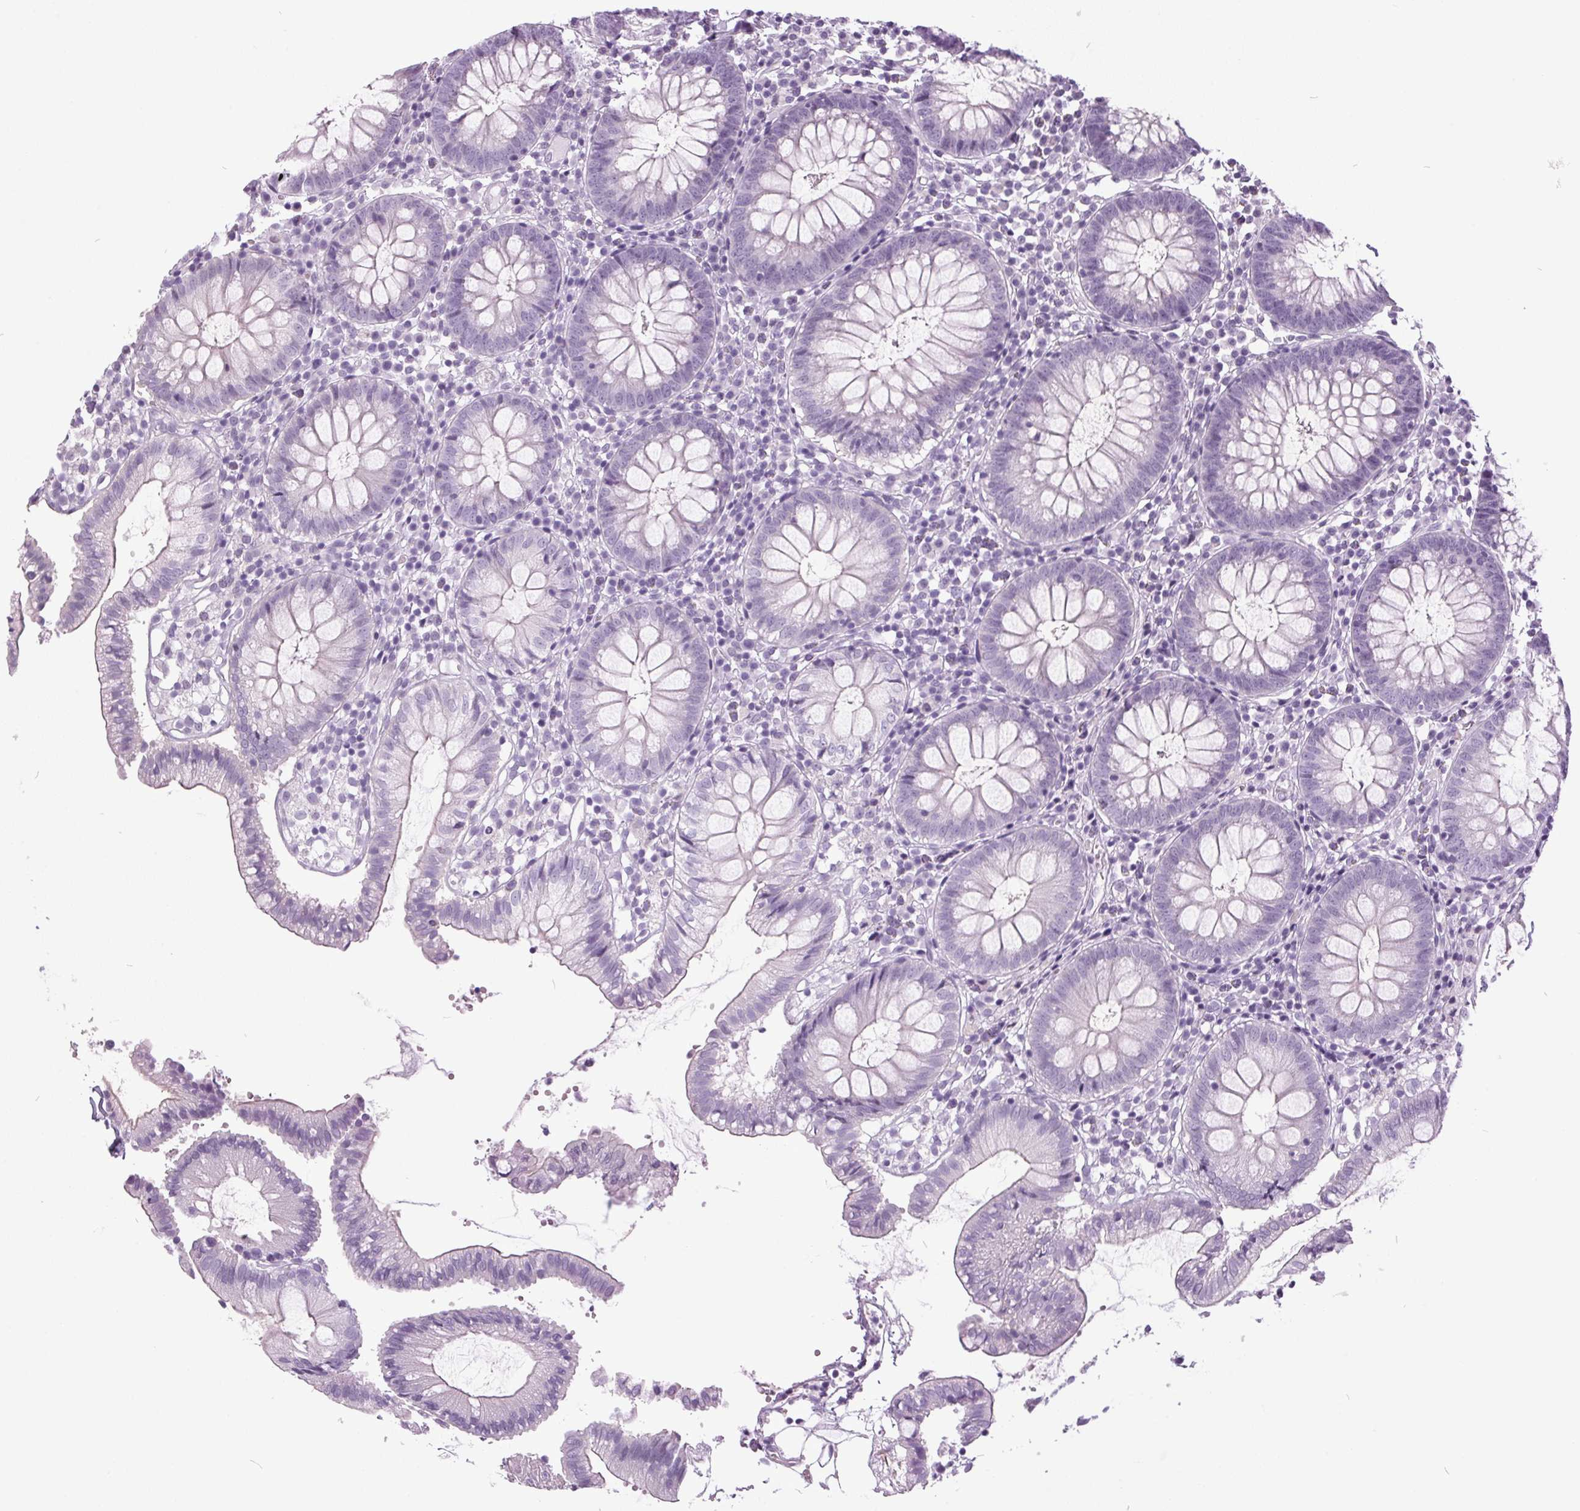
{"staining": {"intensity": "negative", "quantity": "none", "location": "none"}, "tissue": "colon", "cell_type": "Endothelial cells", "image_type": "normal", "snomed": [{"axis": "morphology", "description": "Normal tissue, NOS"}, {"axis": "morphology", "description": "Adenocarcinoma, NOS"}, {"axis": "topography", "description": "Colon"}], "caption": "The histopathology image demonstrates no staining of endothelial cells in normal colon.", "gene": "ODAD2", "patient": {"sex": "male", "age": 83}}